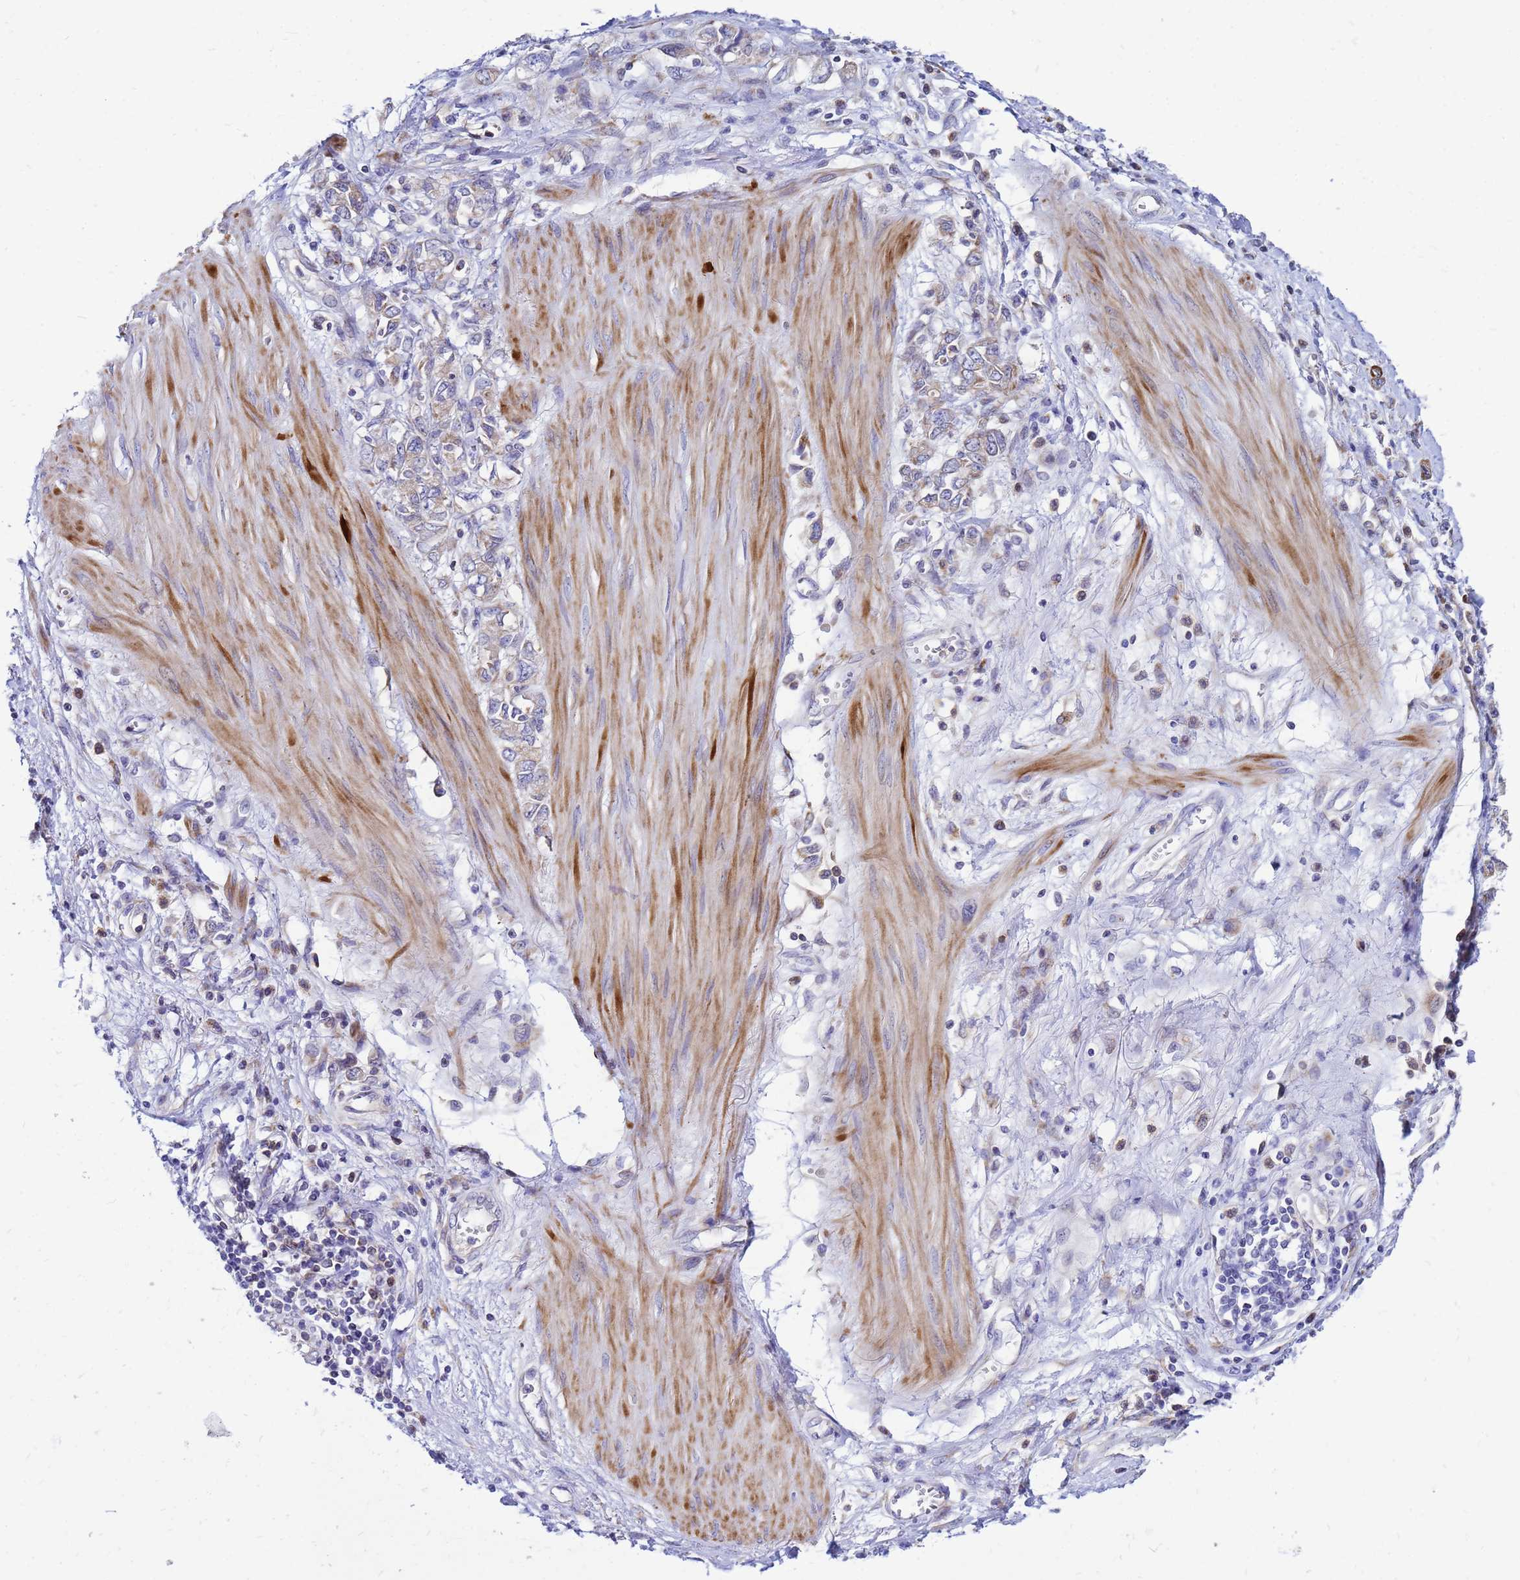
{"staining": {"intensity": "weak", "quantity": "<25%", "location": "cytoplasmic/membranous"}, "tissue": "stomach cancer", "cell_type": "Tumor cells", "image_type": "cancer", "snomed": [{"axis": "morphology", "description": "Adenocarcinoma, NOS"}, {"axis": "topography", "description": "Stomach"}], "caption": "This is a image of immunohistochemistry staining of stomach cancer, which shows no staining in tumor cells. Brightfield microscopy of immunohistochemistry stained with DAB (3,3'-diaminobenzidine) (brown) and hematoxylin (blue), captured at high magnification.", "gene": "FHIP1A", "patient": {"sex": "female", "age": 76}}